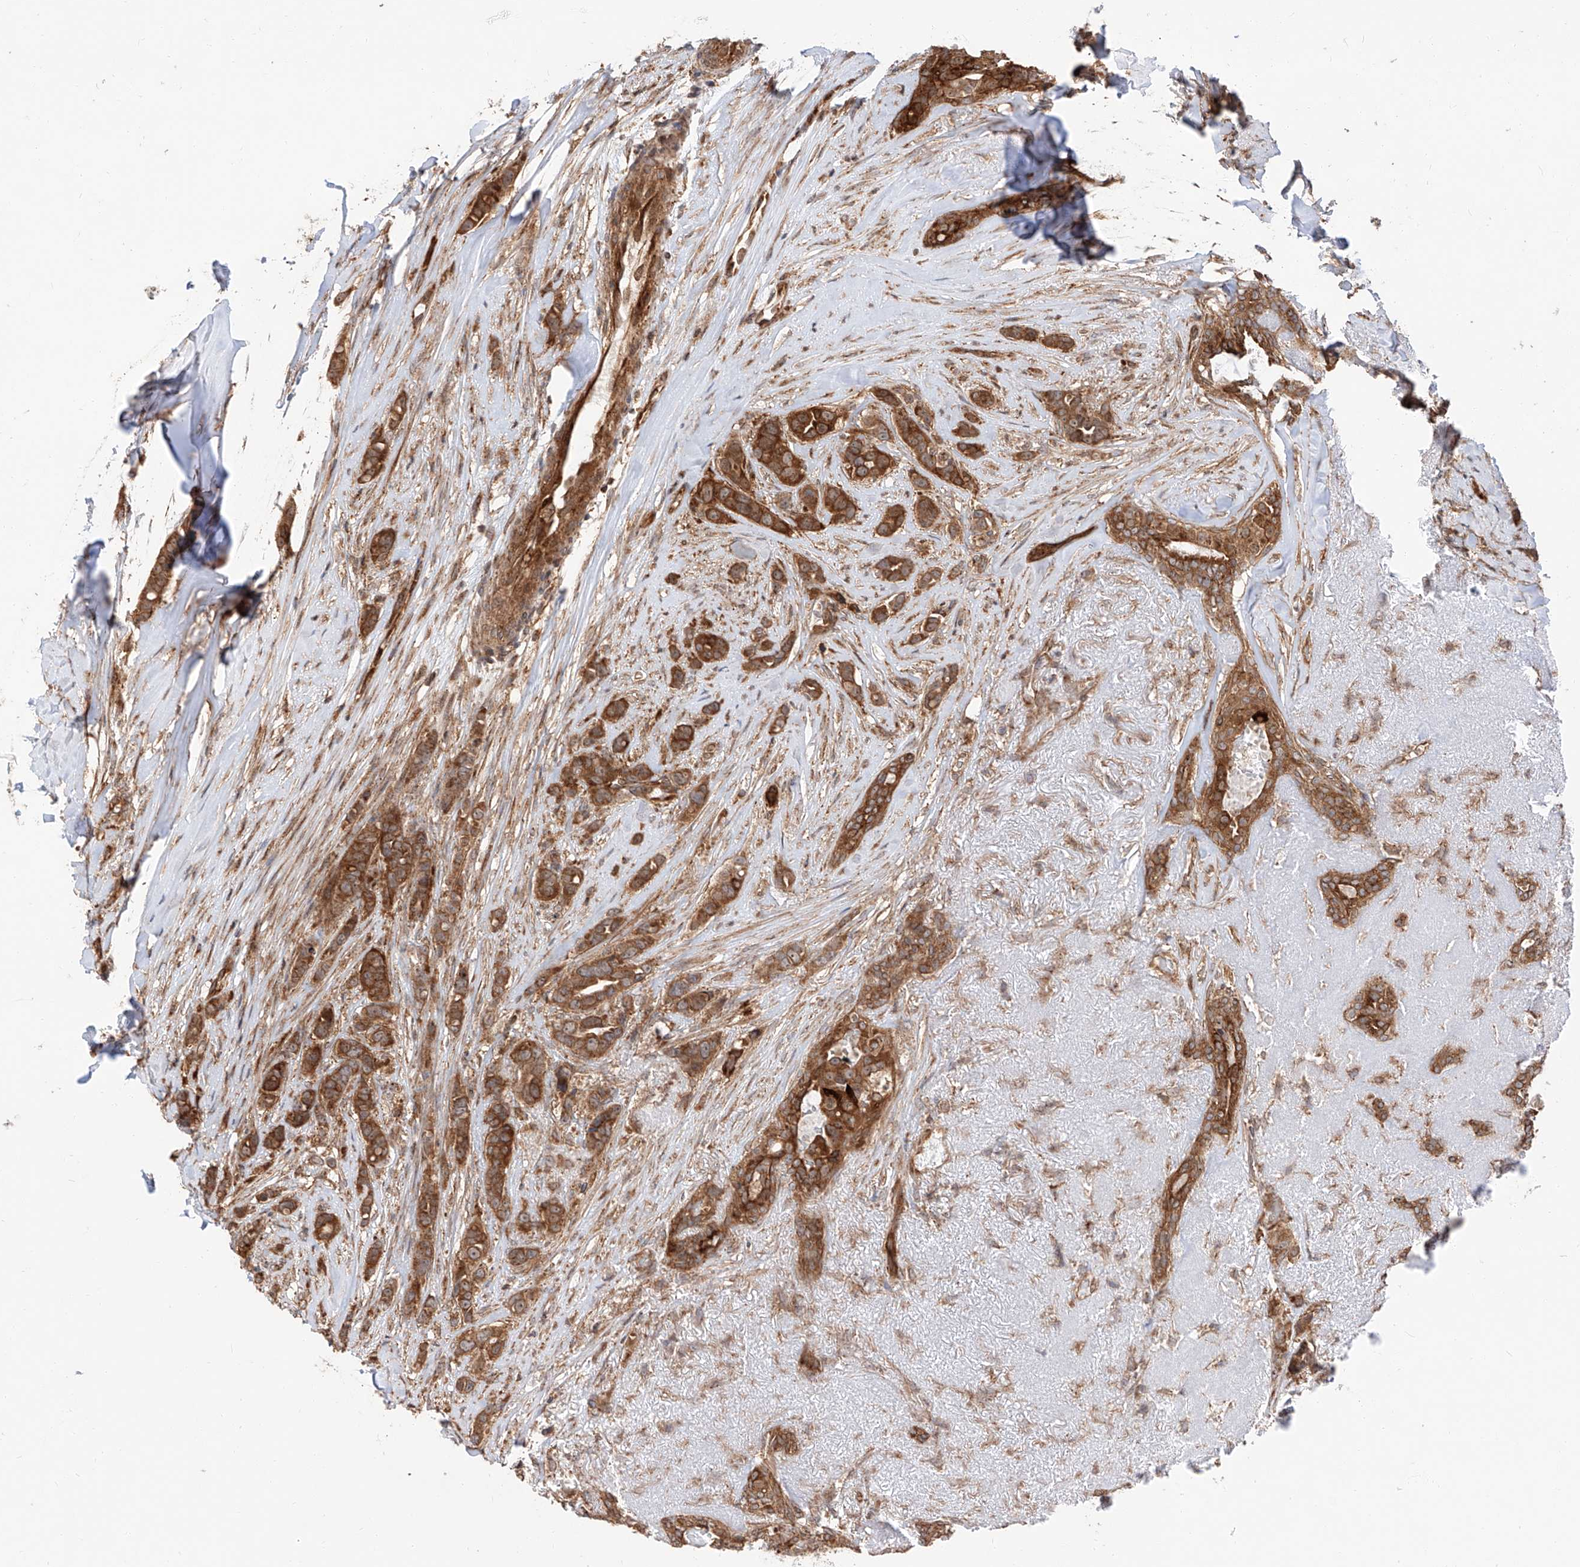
{"staining": {"intensity": "strong", "quantity": ">75%", "location": "cytoplasmic/membranous"}, "tissue": "breast cancer", "cell_type": "Tumor cells", "image_type": "cancer", "snomed": [{"axis": "morphology", "description": "Lobular carcinoma"}, {"axis": "topography", "description": "Breast"}], "caption": "An immunohistochemistry photomicrograph of neoplastic tissue is shown. Protein staining in brown highlights strong cytoplasmic/membranous positivity in breast cancer (lobular carcinoma) within tumor cells.", "gene": "ISCA2", "patient": {"sex": "female", "age": 51}}